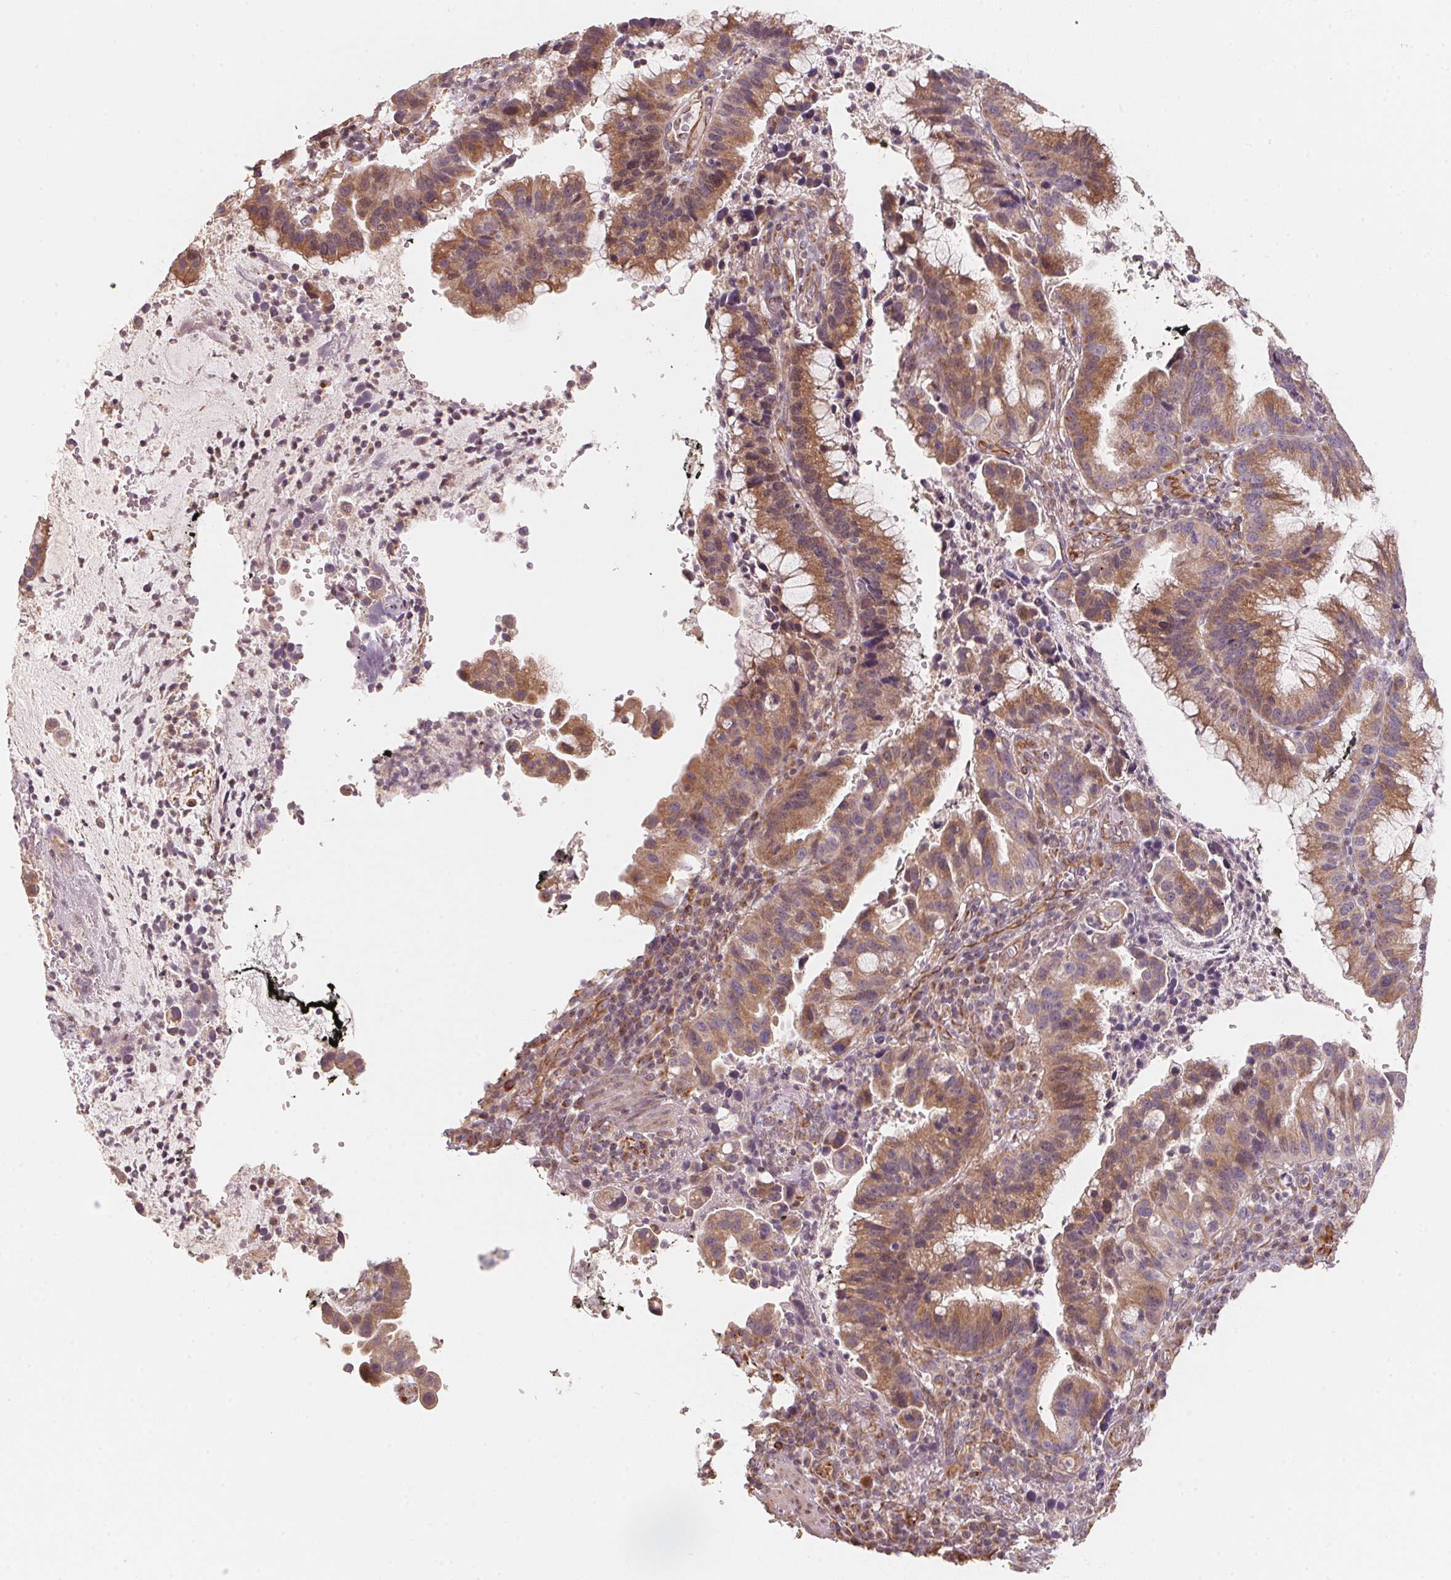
{"staining": {"intensity": "moderate", "quantity": ">75%", "location": "cytoplasmic/membranous"}, "tissue": "cervical cancer", "cell_type": "Tumor cells", "image_type": "cancer", "snomed": [{"axis": "morphology", "description": "Adenocarcinoma, NOS"}, {"axis": "topography", "description": "Cervix"}], "caption": "Immunohistochemistry (DAB (3,3'-diaminobenzidine)) staining of cervical cancer (adenocarcinoma) exhibits moderate cytoplasmic/membranous protein expression in approximately >75% of tumor cells. (DAB = brown stain, brightfield microscopy at high magnification).", "gene": "TSPAN12", "patient": {"sex": "female", "age": 34}}